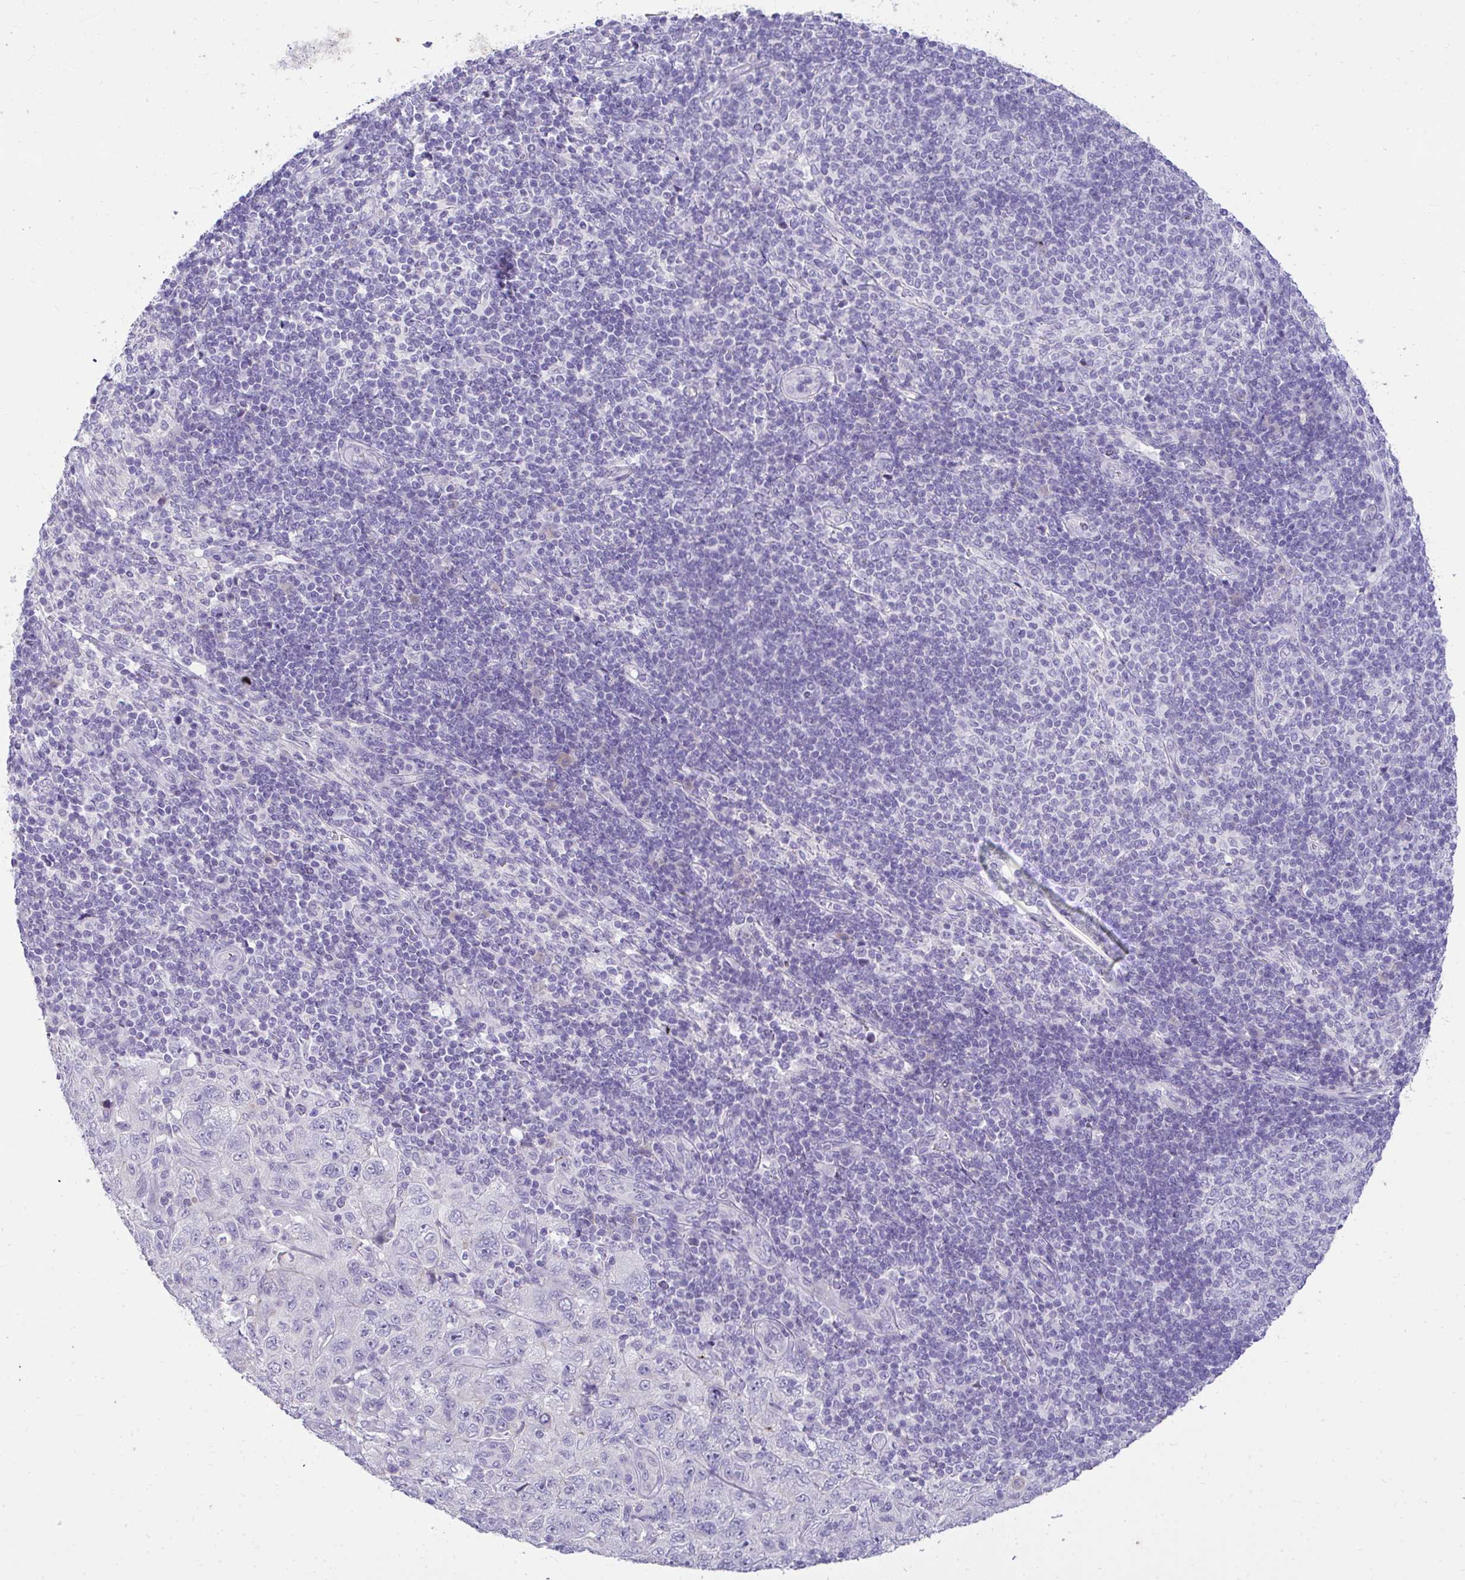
{"staining": {"intensity": "negative", "quantity": "none", "location": "none"}, "tissue": "pancreatic cancer", "cell_type": "Tumor cells", "image_type": "cancer", "snomed": [{"axis": "morphology", "description": "Adenocarcinoma, NOS"}, {"axis": "topography", "description": "Pancreas"}], "caption": "Protein analysis of pancreatic cancer exhibits no significant positivity in tumor cells.", "gene": "TMCO5A", "patient": {"sex": "male", "age": 68}}